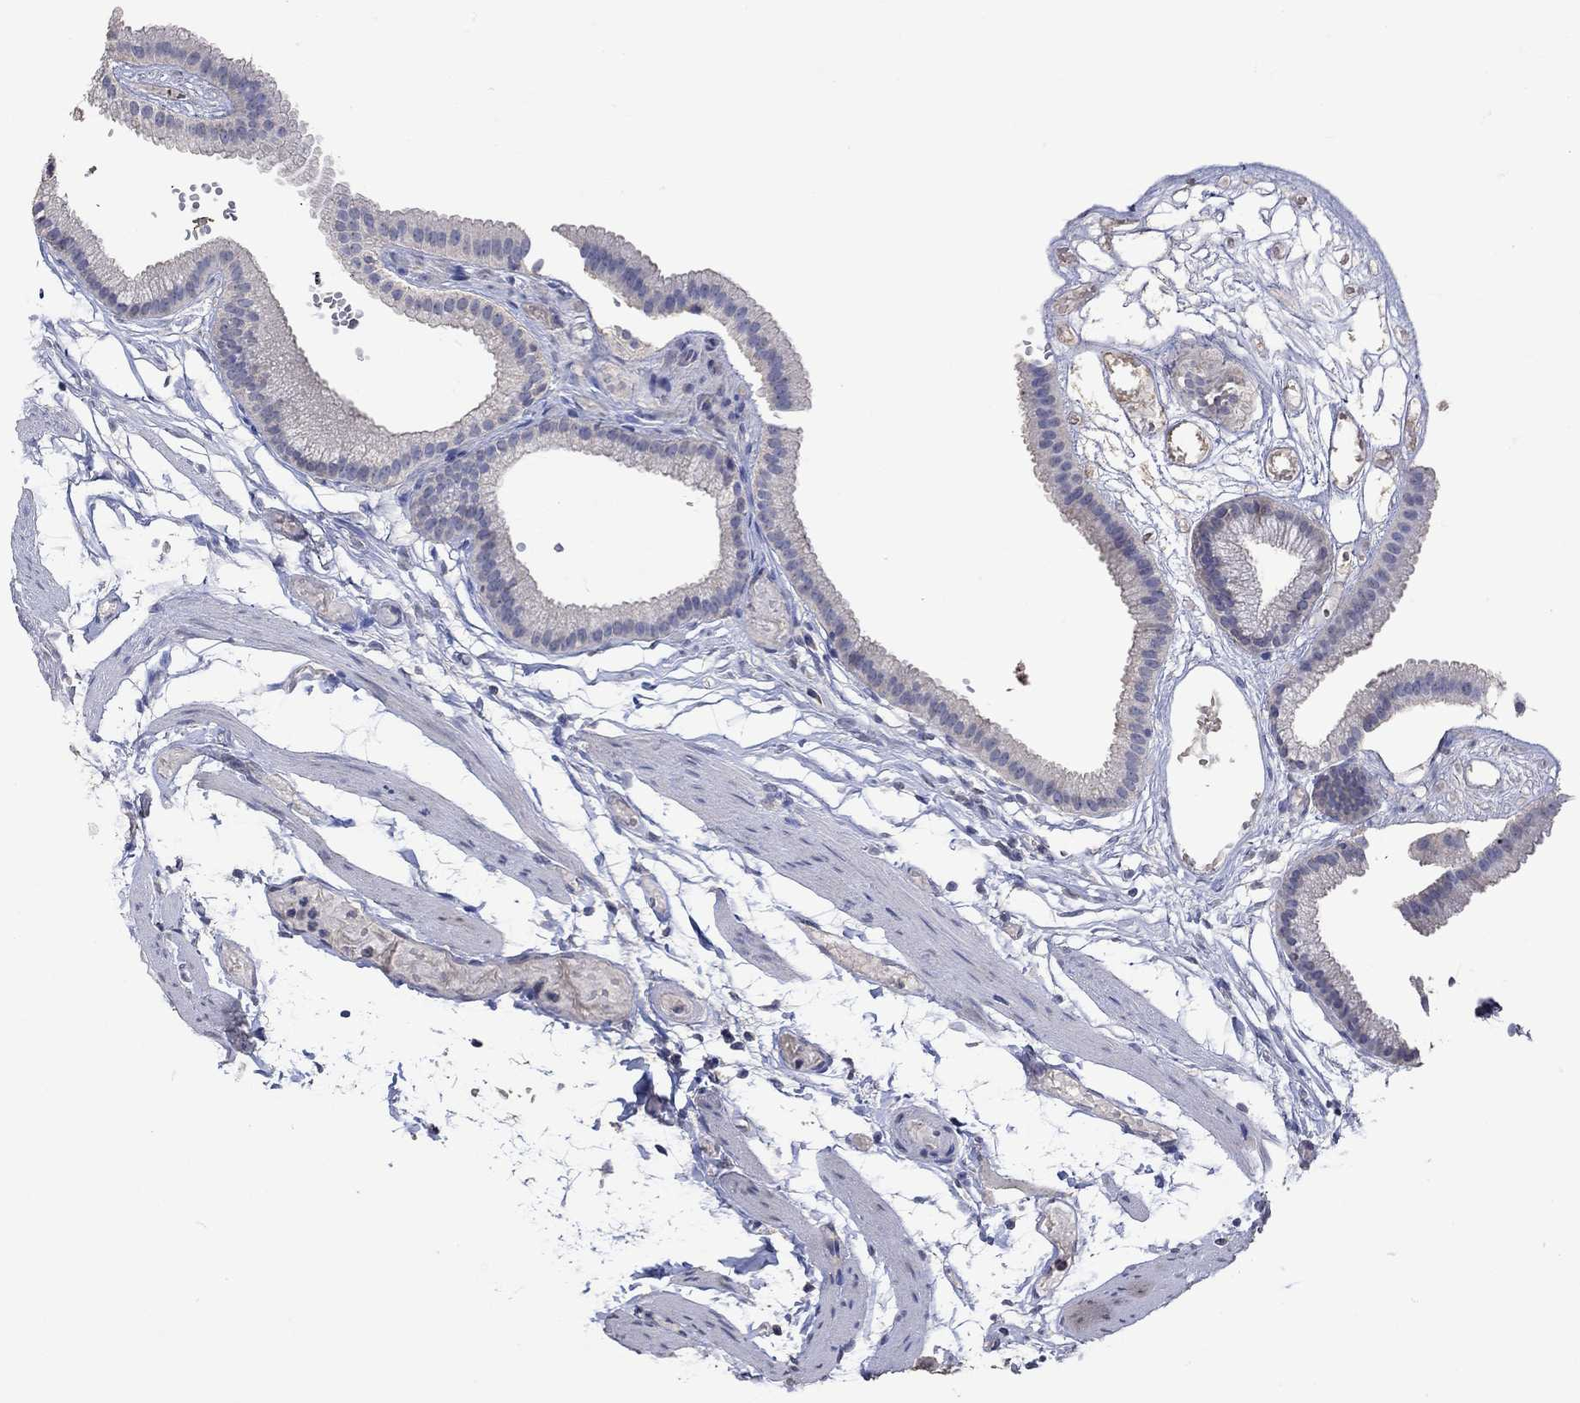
{"staining": {"intensity": "negative", "quantity": "none", "location": "none"}, "tissue": "gallbladder", "cell_type": "Glandular cells", "image_type": "normal", "snomed": [{"axis": "morphology", "description": "Normal tissue, NOS"}, {"axis": "topography", "description": "Gallbladder"}], "caption": "High magnification brightfield microscopy of benign gallbladder stained with DAB (3,3'-diaminobenzidine) (brown) and counterstained with hematoxylin (blue): glandular cells show no significant staining. Nuclei are stained in blue.", "gene": "PTPN20", "patient": {"sex": "female", "age": 45}}